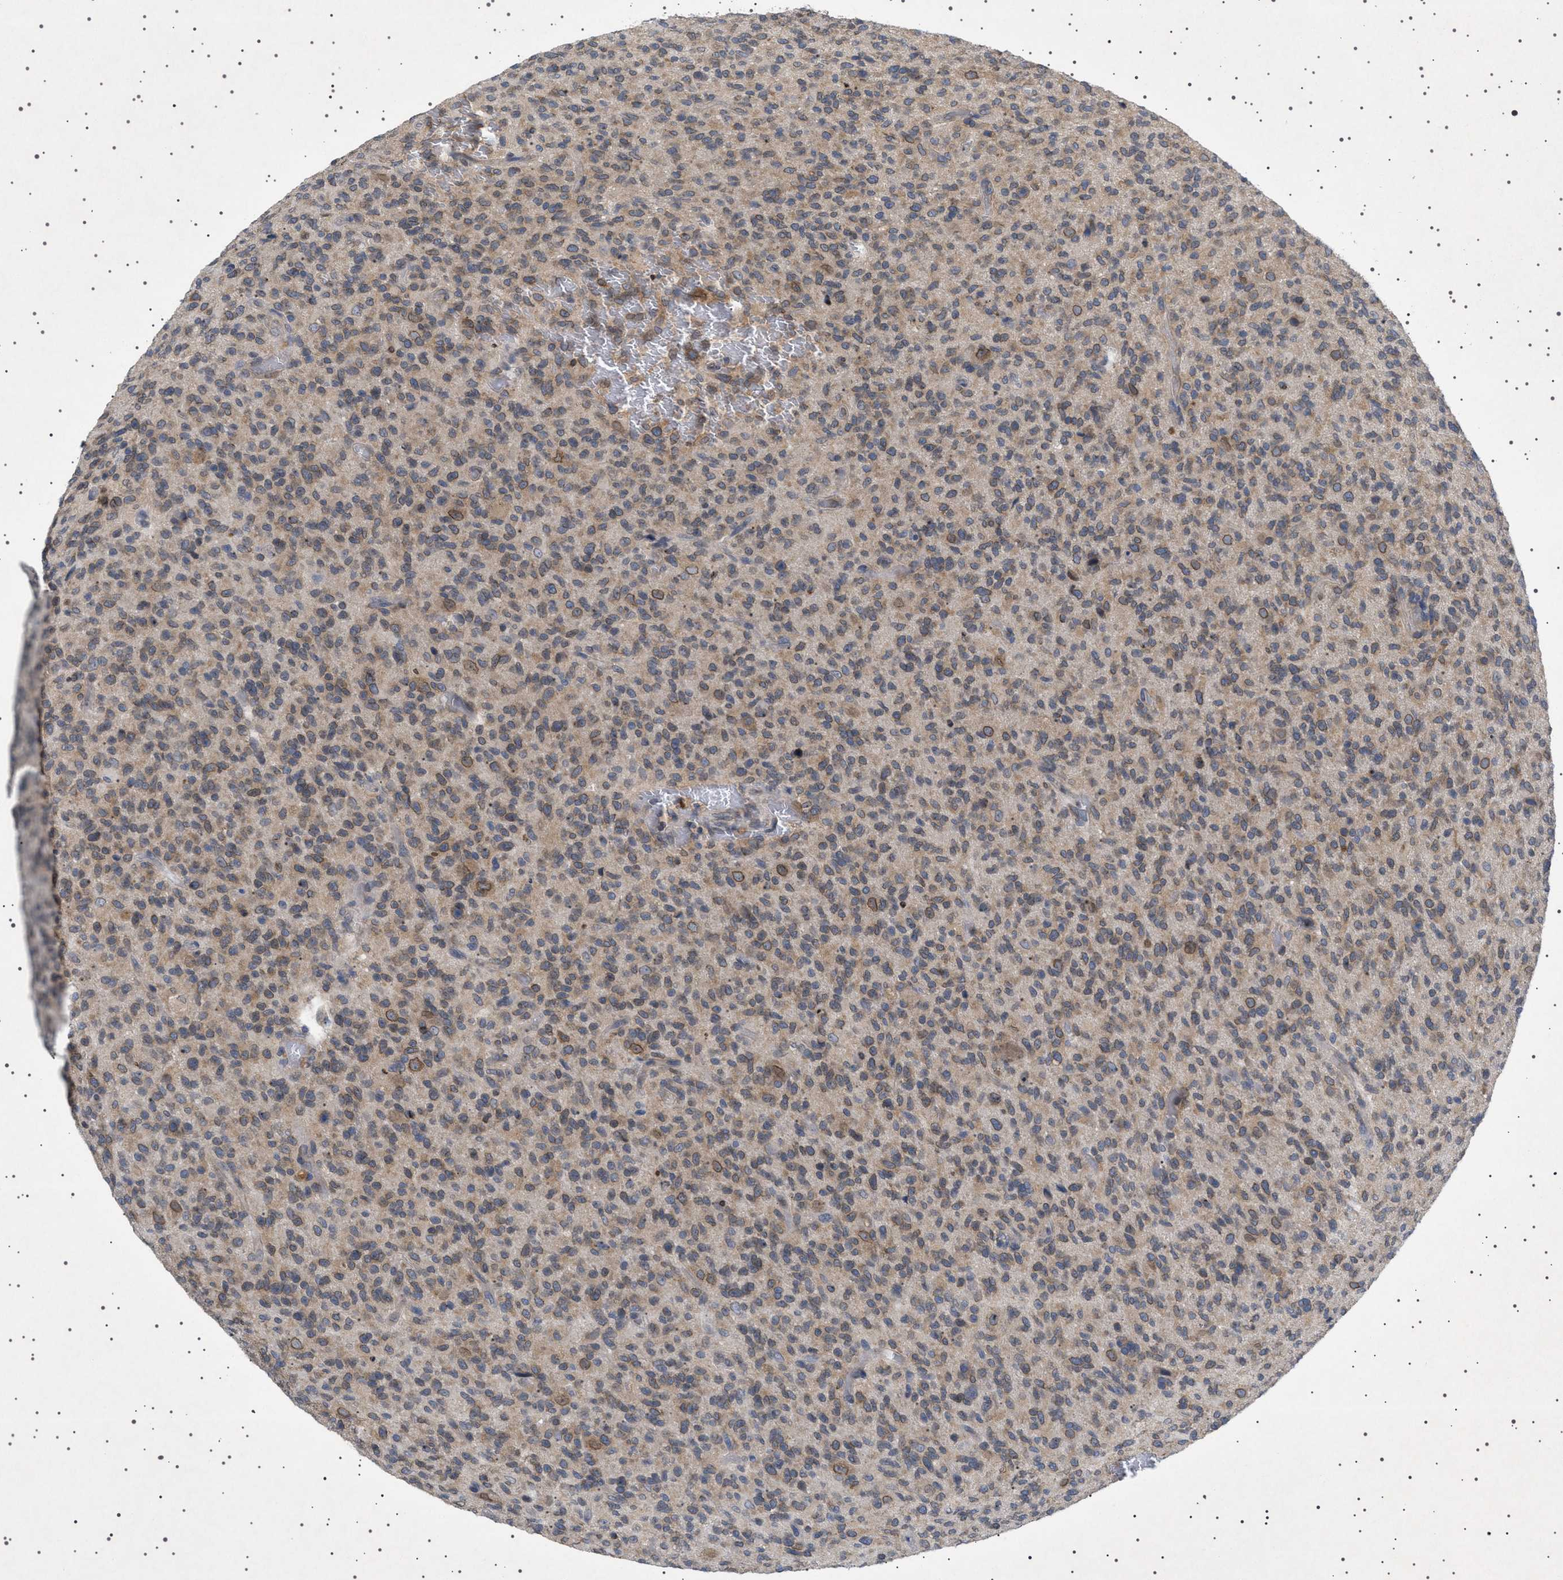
{"staining": {"intensity": "moderate", "quantity": "25%-75%", "location": "cytoplasmic/membranous,nuclear"}, "tissue": "glioma", "cell_type": "Tumor cells", "image_type": "cancer", "snomed": [{"axis": "morphology", "description": "Glioma, malignant, High grade"}, {"axis": "topography", "description": "Brain"}], "caption": "Immunohistochemistry (DAB (3,3'-diaminobenzidine)) staining of human malignant high-grade glioma reveals moderate cytoplasmic/membranous and nuclear protein positivity in about 25%-75% of tumor cells.", "gene": "NUP93", "patient": {"sex": "male", "age": 71}}